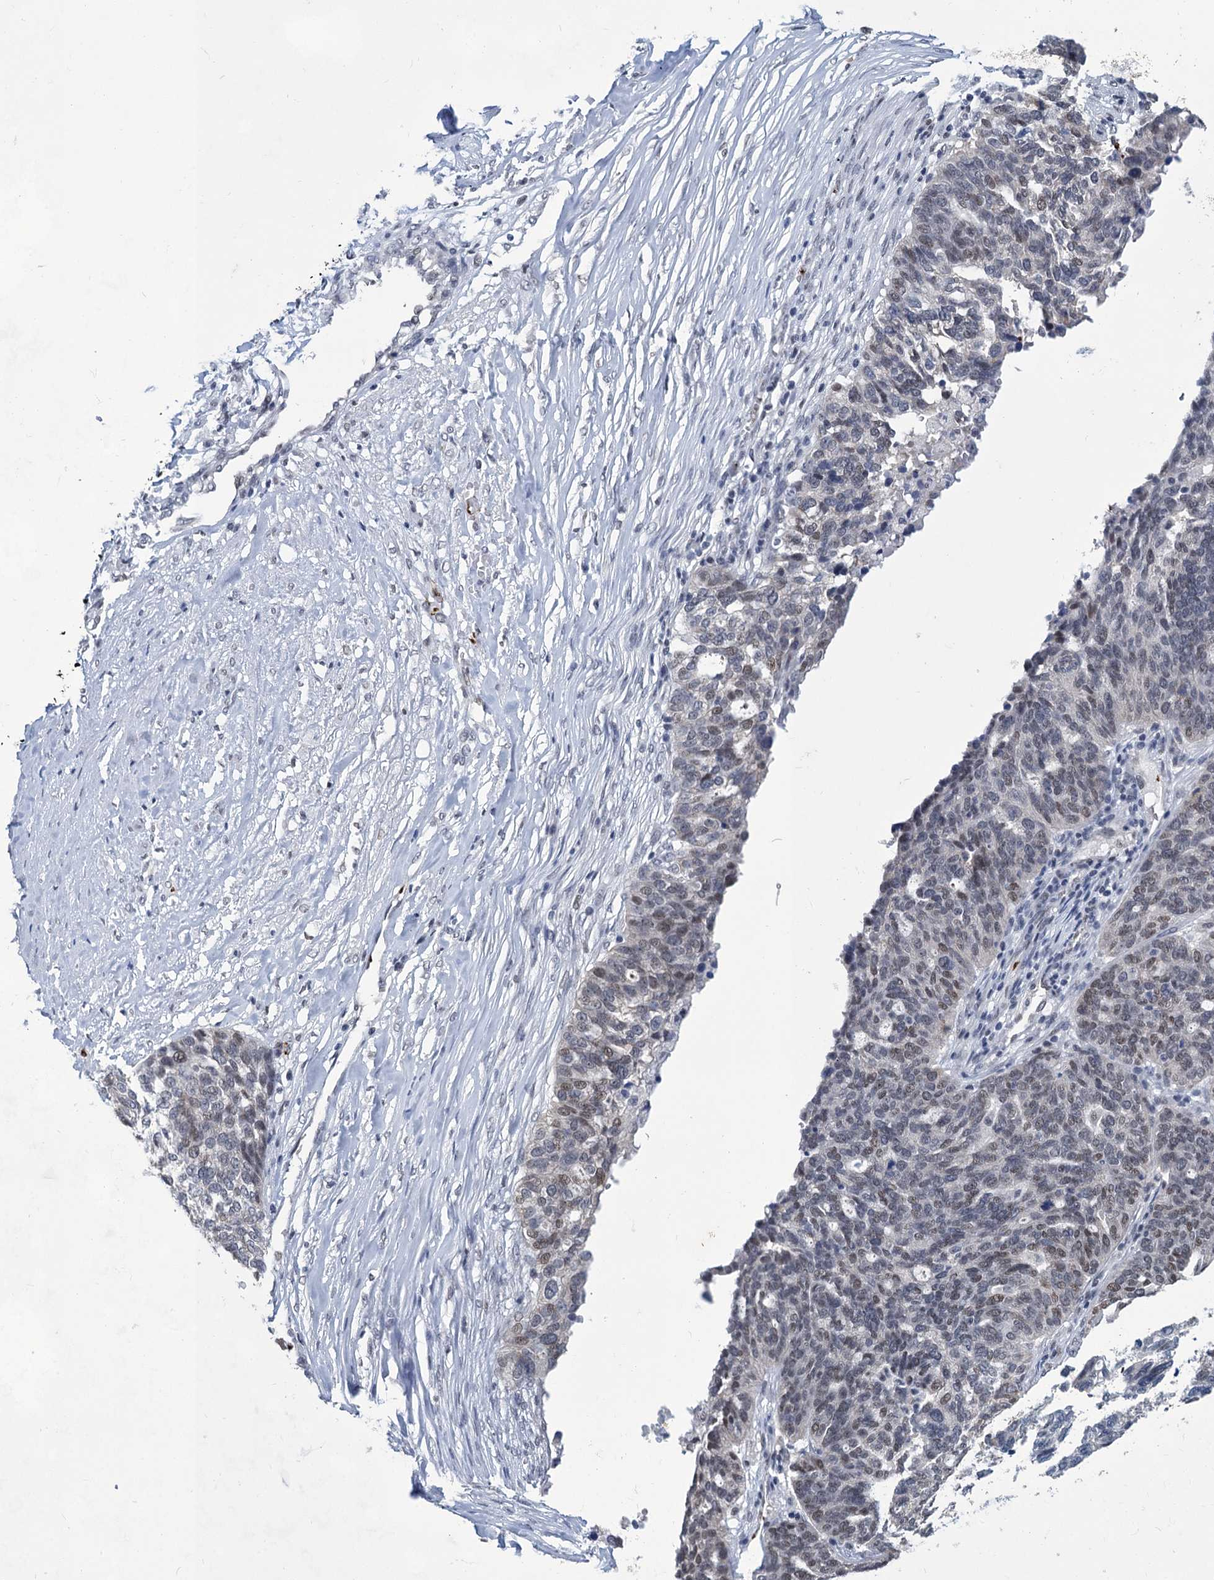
{"staining": {"intensity": "weak", "quantity": "<25%", "location": "nuclear"}, "tissue": "ovarian cancer", "cell_type": "Tumor cells", "image_type": "cancer", "snomed": [{"axis": "morphology", "description": "Cystadenocarcinoma, serous, NOS"}, {"axis": "topography", "description": "Ovary"}], "caption": "Tumor cells are negative for brown protein staining in ovarian serous cystadenocarcinoma.", "gene": "MON2", "patient": {"sex": "female", "age": 59}}